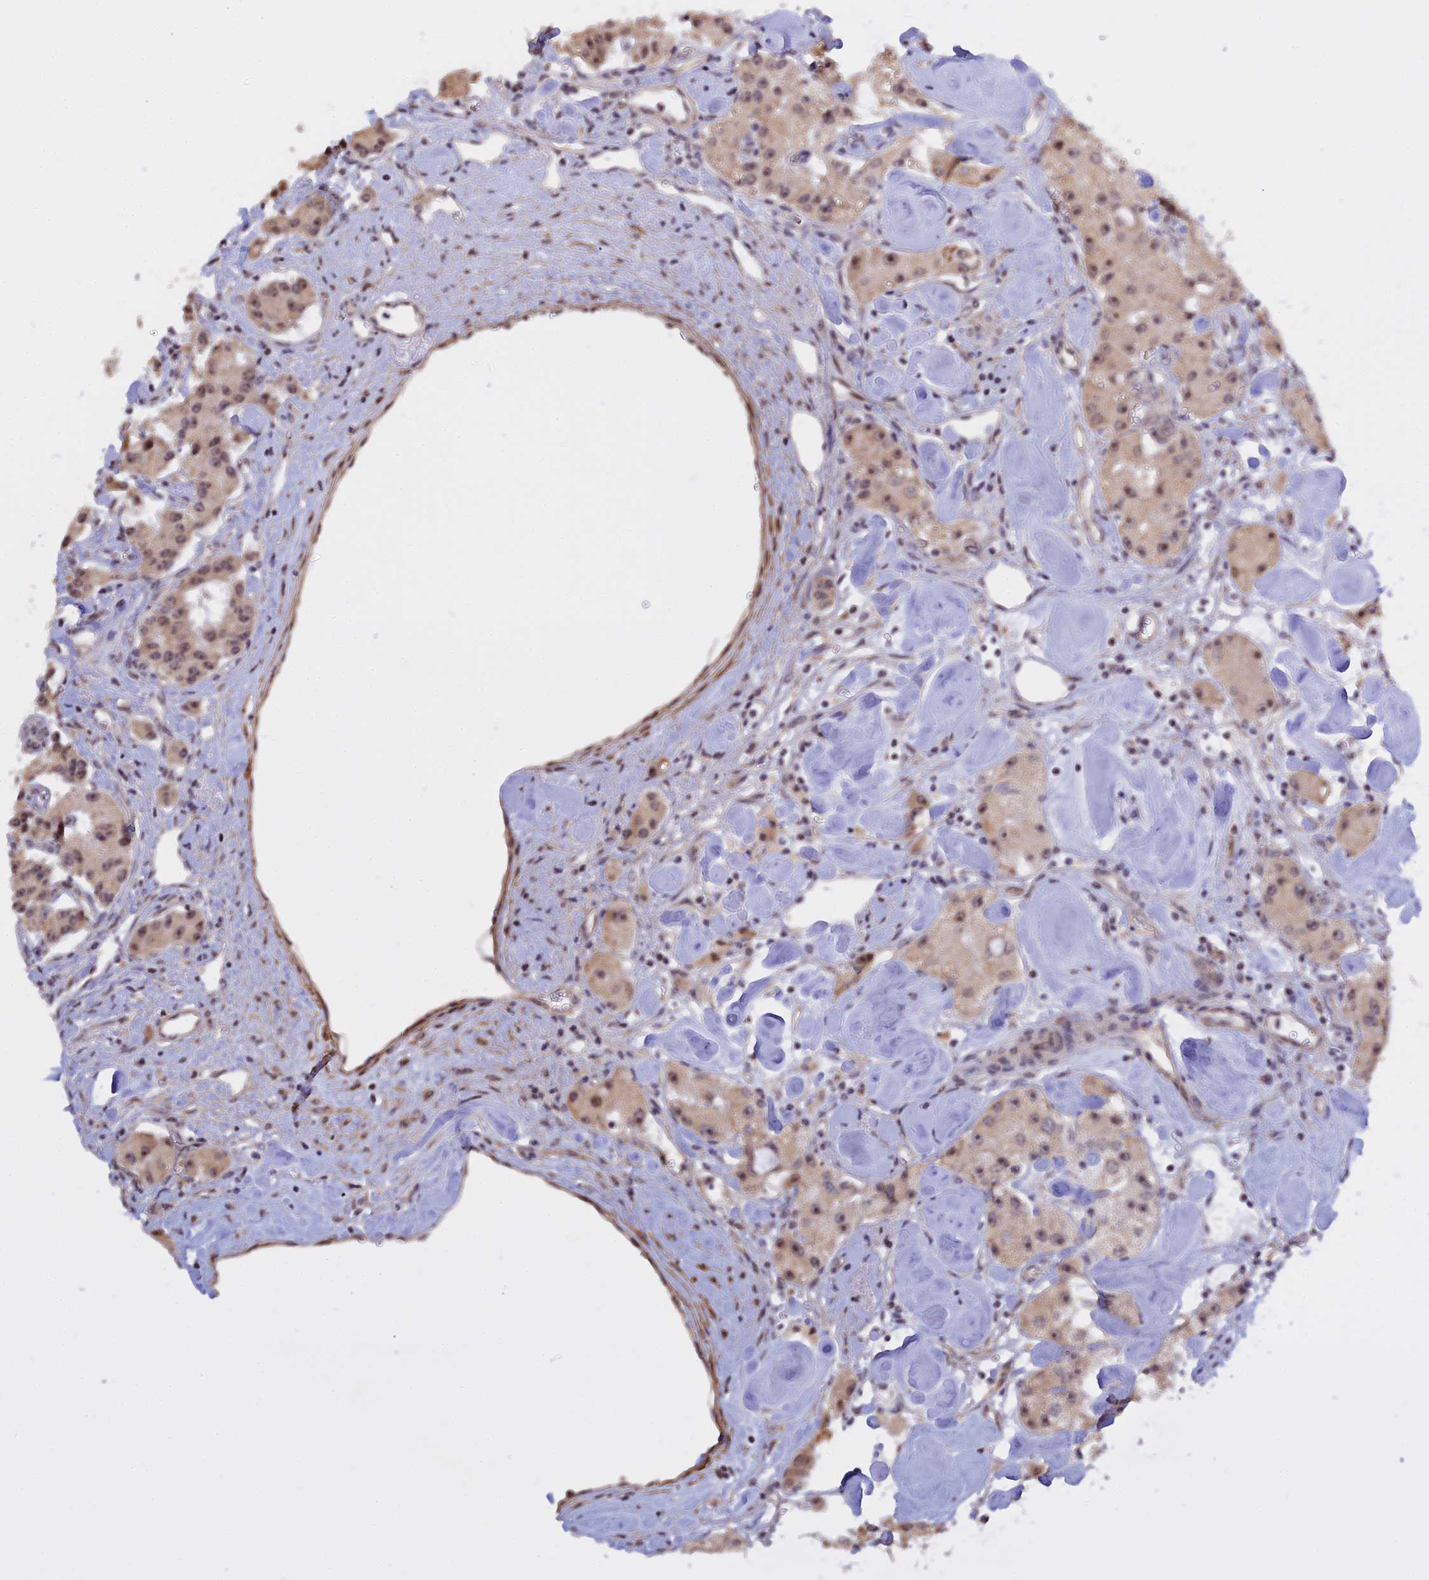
{"staining": {"intensity": "weak", "quantity": ">75%", "location": "nuclear"}, "tissue": "carcinoid", "cell_type": "Tumor cells", "image_type": "cancer", "snomed": [{"axis": "morphology", "description": "Carcinoid, malignant, NOS"}, {"axis": "topography", "description": "Pancreas"}], "caption": "The micrograph demonstrates a brown stain indicating the presence of a protein in the nuclear of tumor cells in carcinoid.", "gene": "MGA", "patient": {"sex": "male", "age": 41}}